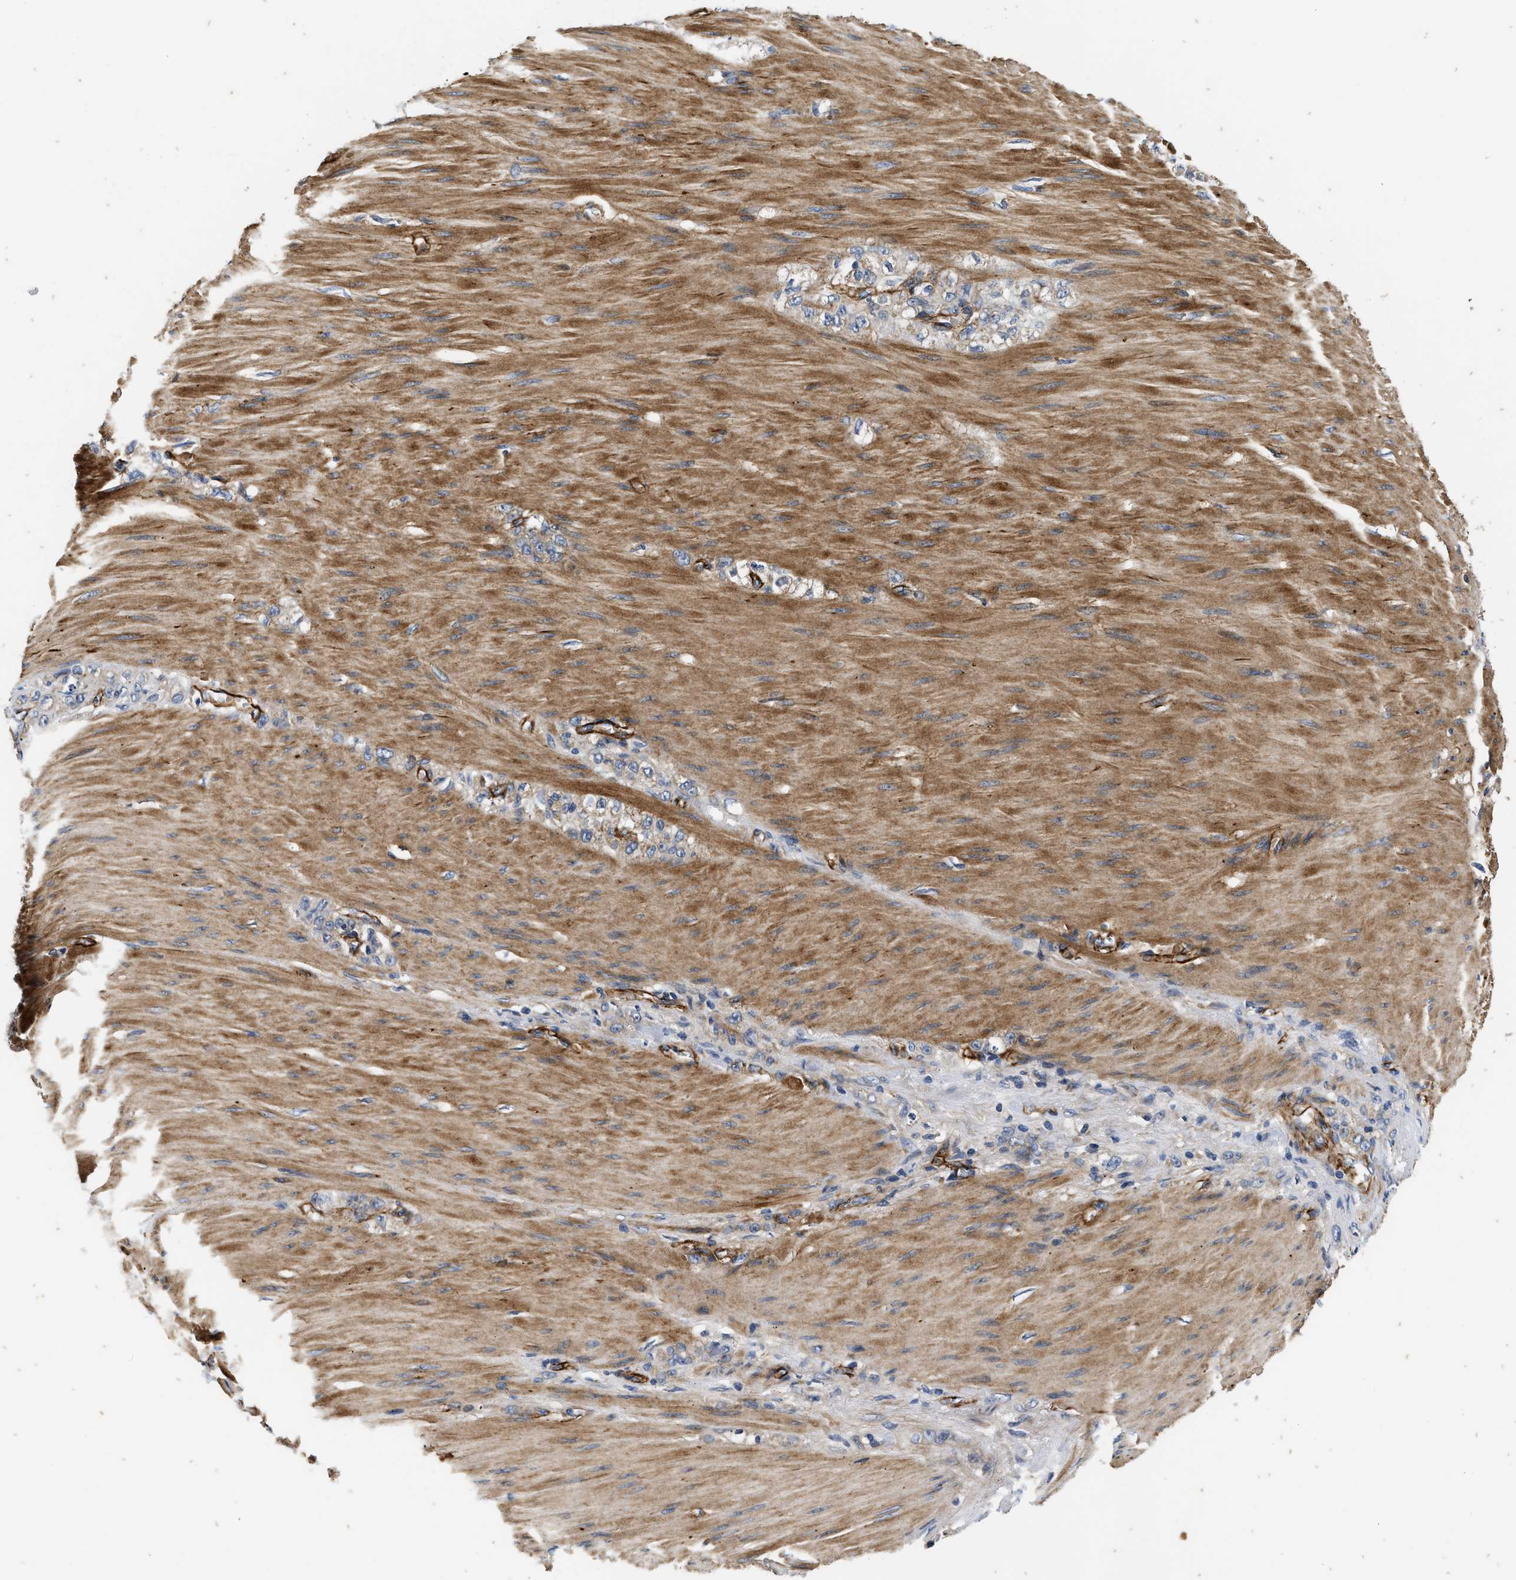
{"staining": {"intensity": "moderate", "quantity": ">75%", "location": "cytoplasmic/membranous"}, "tissue": "stomach cancer", "cell_type": "Tumor cells", "image_type": "cancer", "snomed": [{"axis": "morphology", "description": "Normal tissue, NOS"}, {"axis": "morphology", "description": "Adenocarcinoma, NOS"}, {"axis": "topography", "description": "Stomach"}], "caption": "High-power microscopy captured an IHC photomicrograph of stomach adenocarcinoma, revealing moderate cytoplasmic/membranous staining in about >75% of tumor cells. Using DAB (brown) and hematoxylin (blue) stains, captured at high magnification using brightfield microscopy.", "gene": "NME6", "patient": {"sex": "male", "age": 82}}